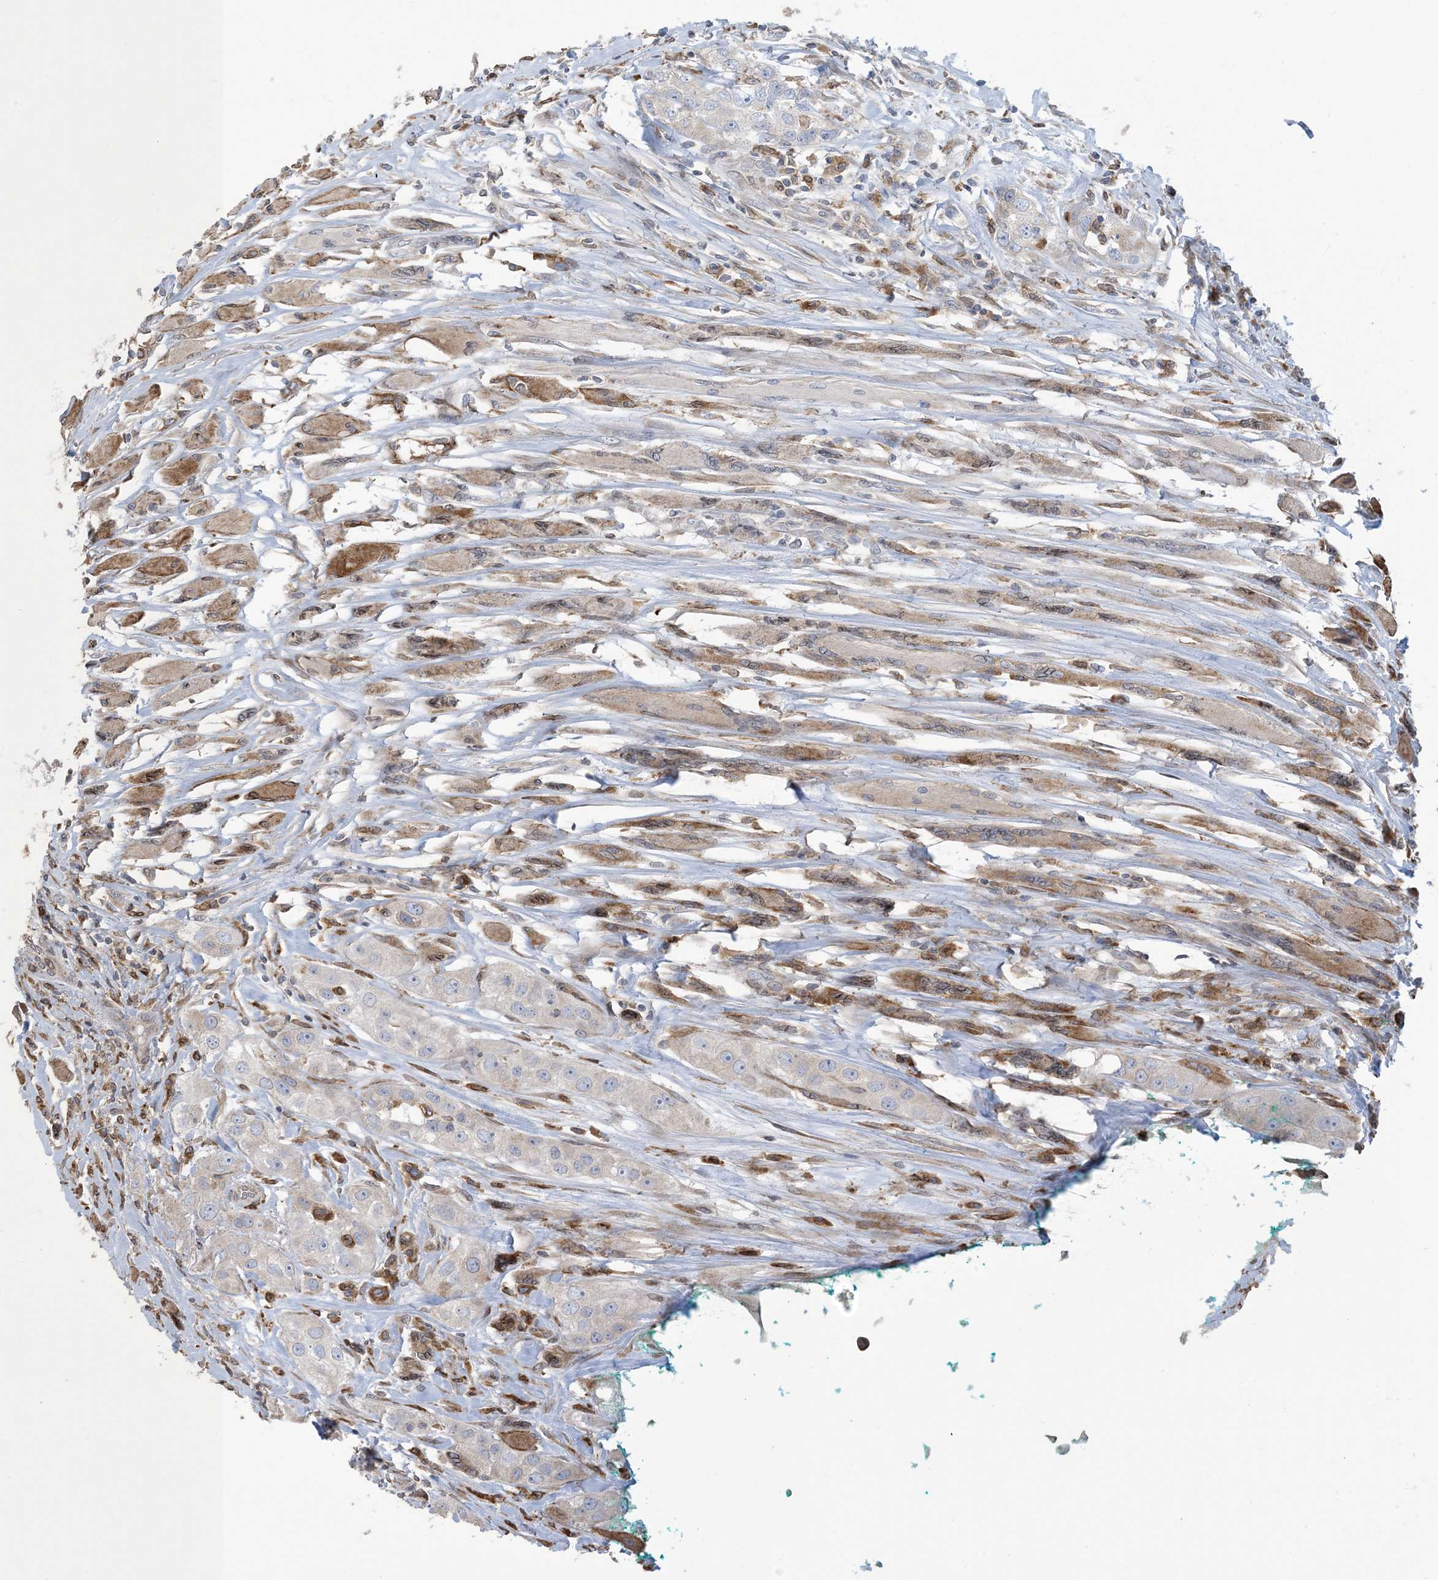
{"staining": {"intensity": "negative", "quantity": "none", "location": "none"}, "tissue": "head and neck cancer", "cell_type": "Tumor cells", "image_type": "cancer", "snomed": [{"axis": "morphology", "description": "Normal tissue, NOS"}, {"axis": "morphology", "description": "Squamous cell carcinoma, NOS"}, {"axis": "topography", "description": "Skeletal muscle"}, {"axis": "topography", "description": "Head-Neck"}], "caption": "Histopathology image shows no protein staining in tumor cells of head and neck cancer tissue.", "gene": "SHANK1", "patient": {"sex": "male", "age": 51}}